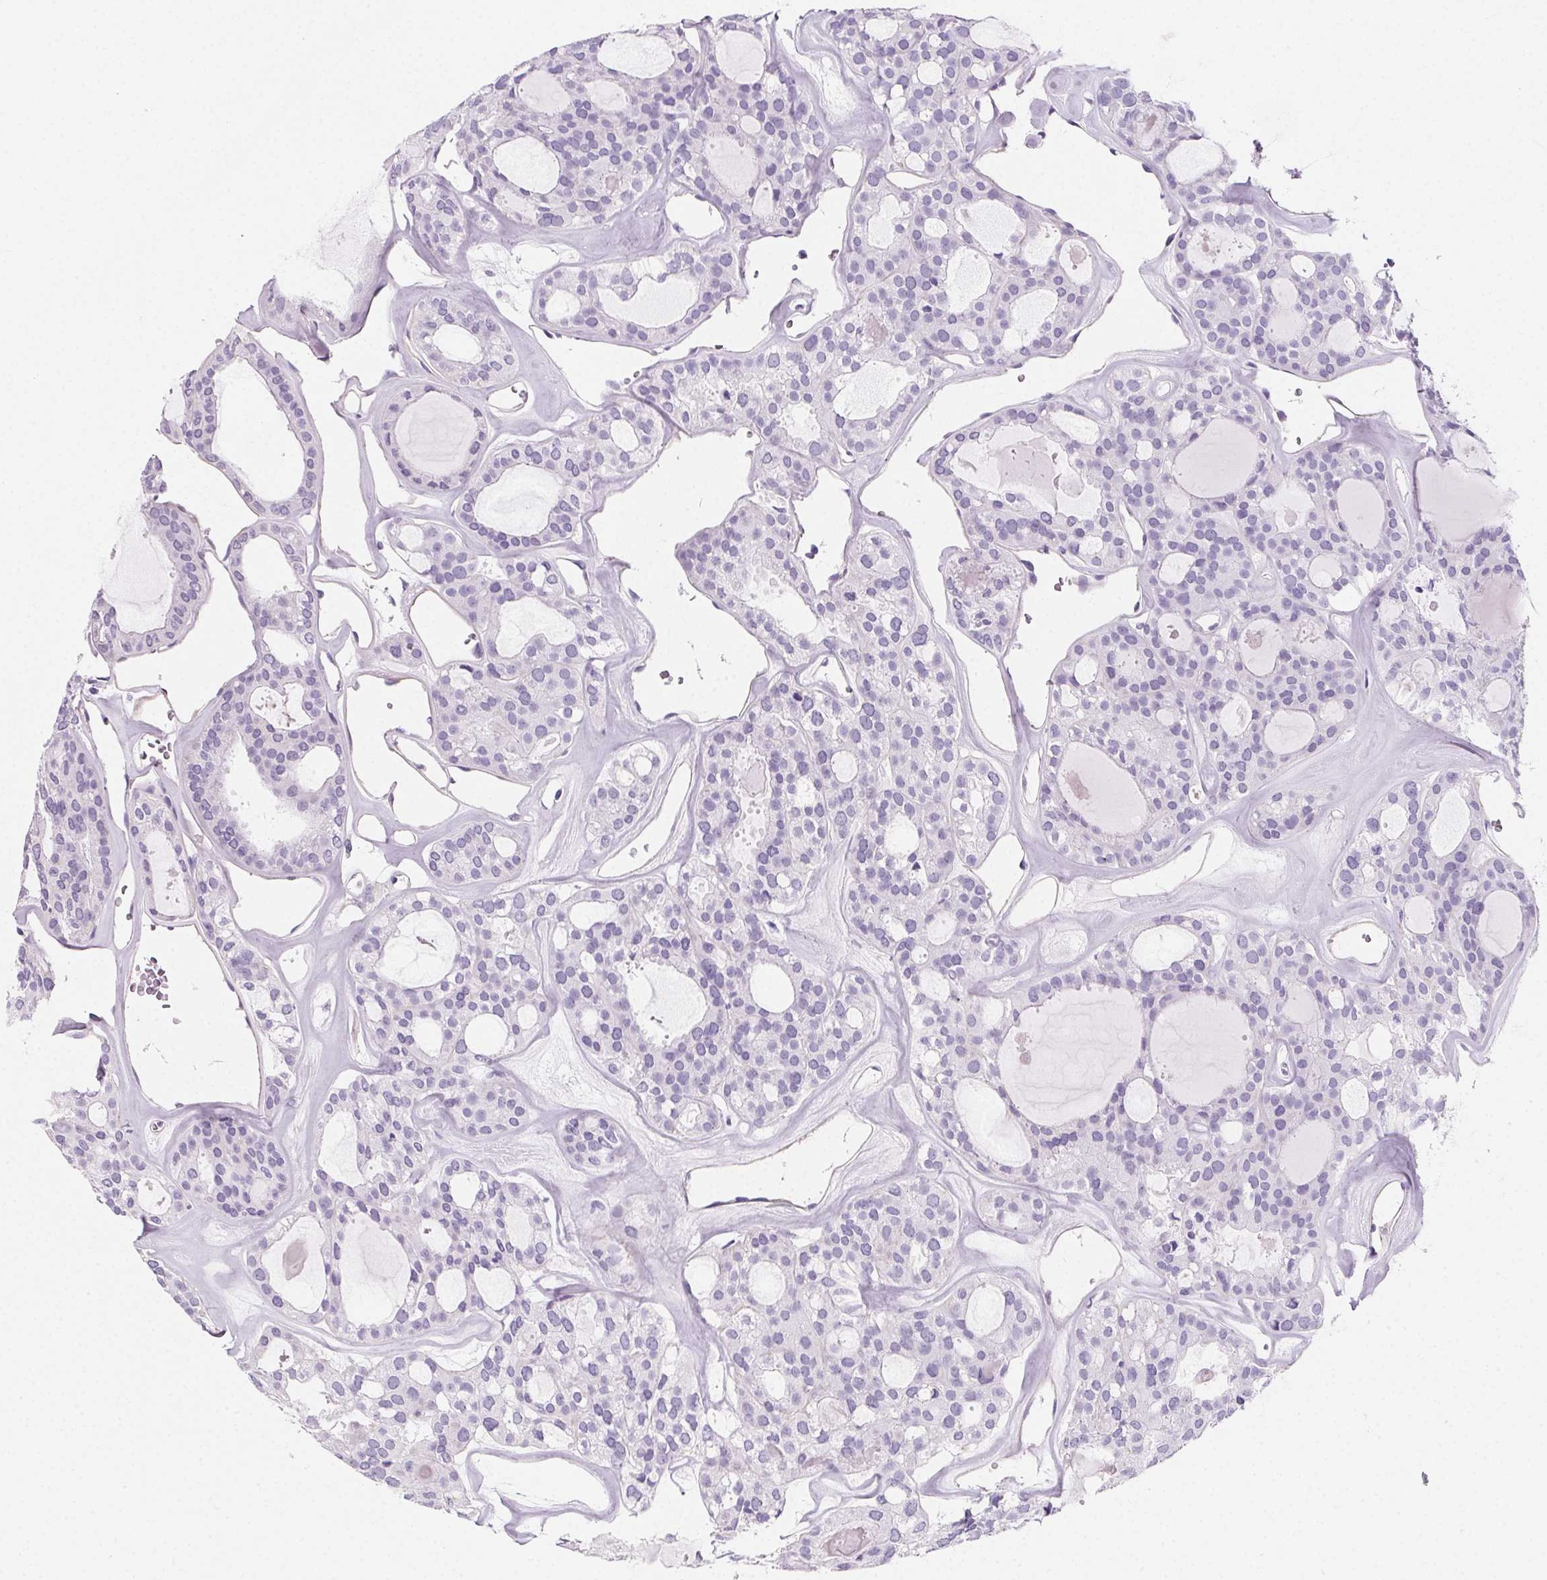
{"staining": {"intensity": "negative", "quantity": "none", "location": "none"}, "tissue": "thyroid cancer", "cell_type": "Tumor cells", "image_type": "cancer", "snomed": [{"axis": "morphology", "description": "Follicular adenoma carcinoma, NOS"}, {"axis": "topography", "description": "Thyroid gland"}], "caption": "IHC histopathology image of neoplastic tissue: human thyroid cancer stained with DAB demonstrates no significant protein staining in tumor cells.", "gene": "PRSS3", "patient": {"sex": "male", "age": 75}}